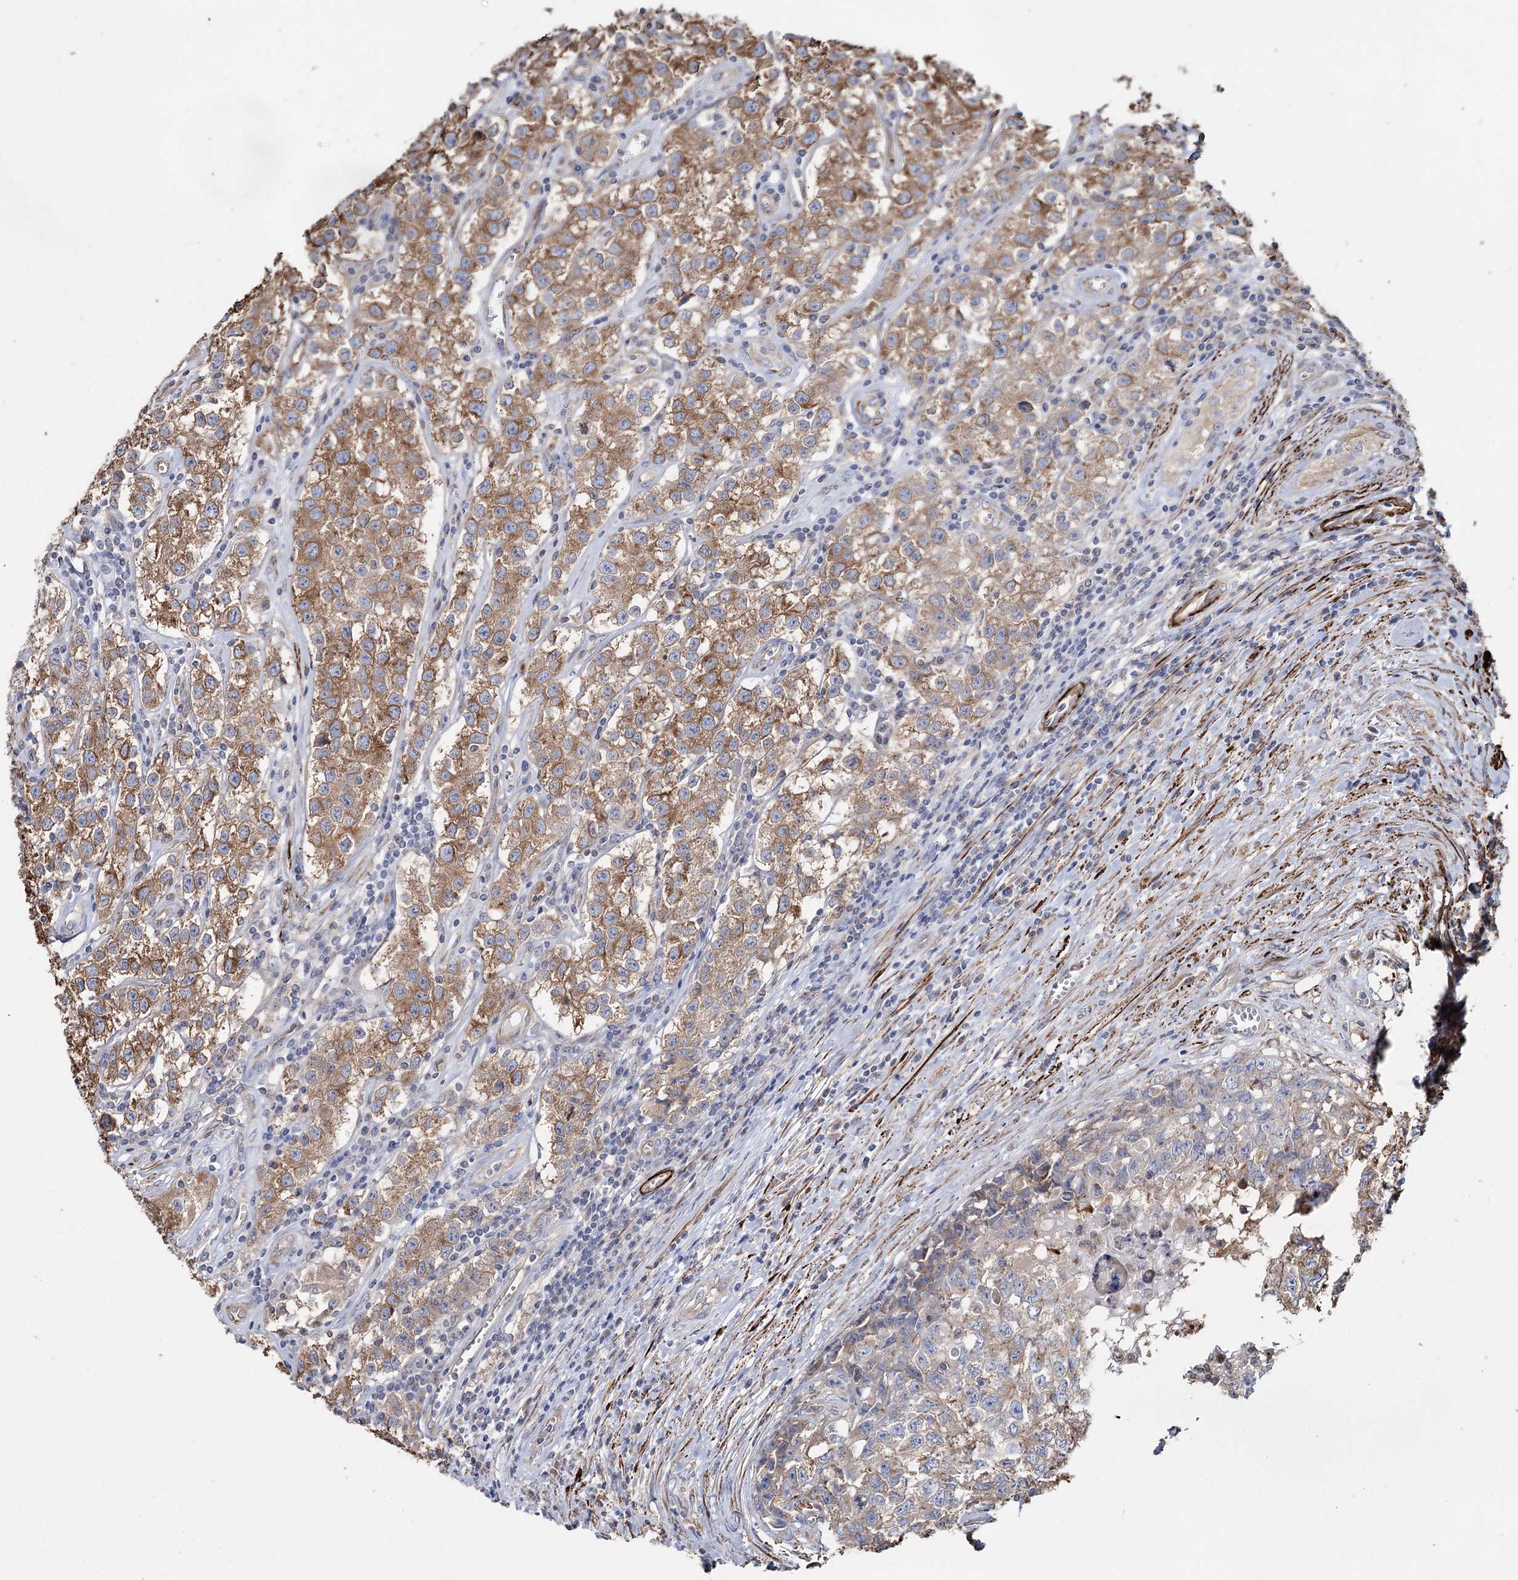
{"staining": {"intensity": "moderate", "quantity": ">75%", "location": "cytoplasmic/membranous"}, "tissue": "testis cancer", "cell_type": "Tumor cells", "image_type": "cancer", "snomed": [{"axis": "morphology", "description": "Seminoma, NOS"}, {"axis": "morphology", "description": "Carcinoma, Embryonal, NOS"}, {"axis": "topography", "description": "Testis"}], "caption": "Human testis cancer (embryonal carcinoma) stained for a protein (brown) shows moderate cytoplasmic/membranous positive staining in approximately >75% of tumor cells.", "gene": "SUMF1", "patient": {"sex": "male", "age": 43}}